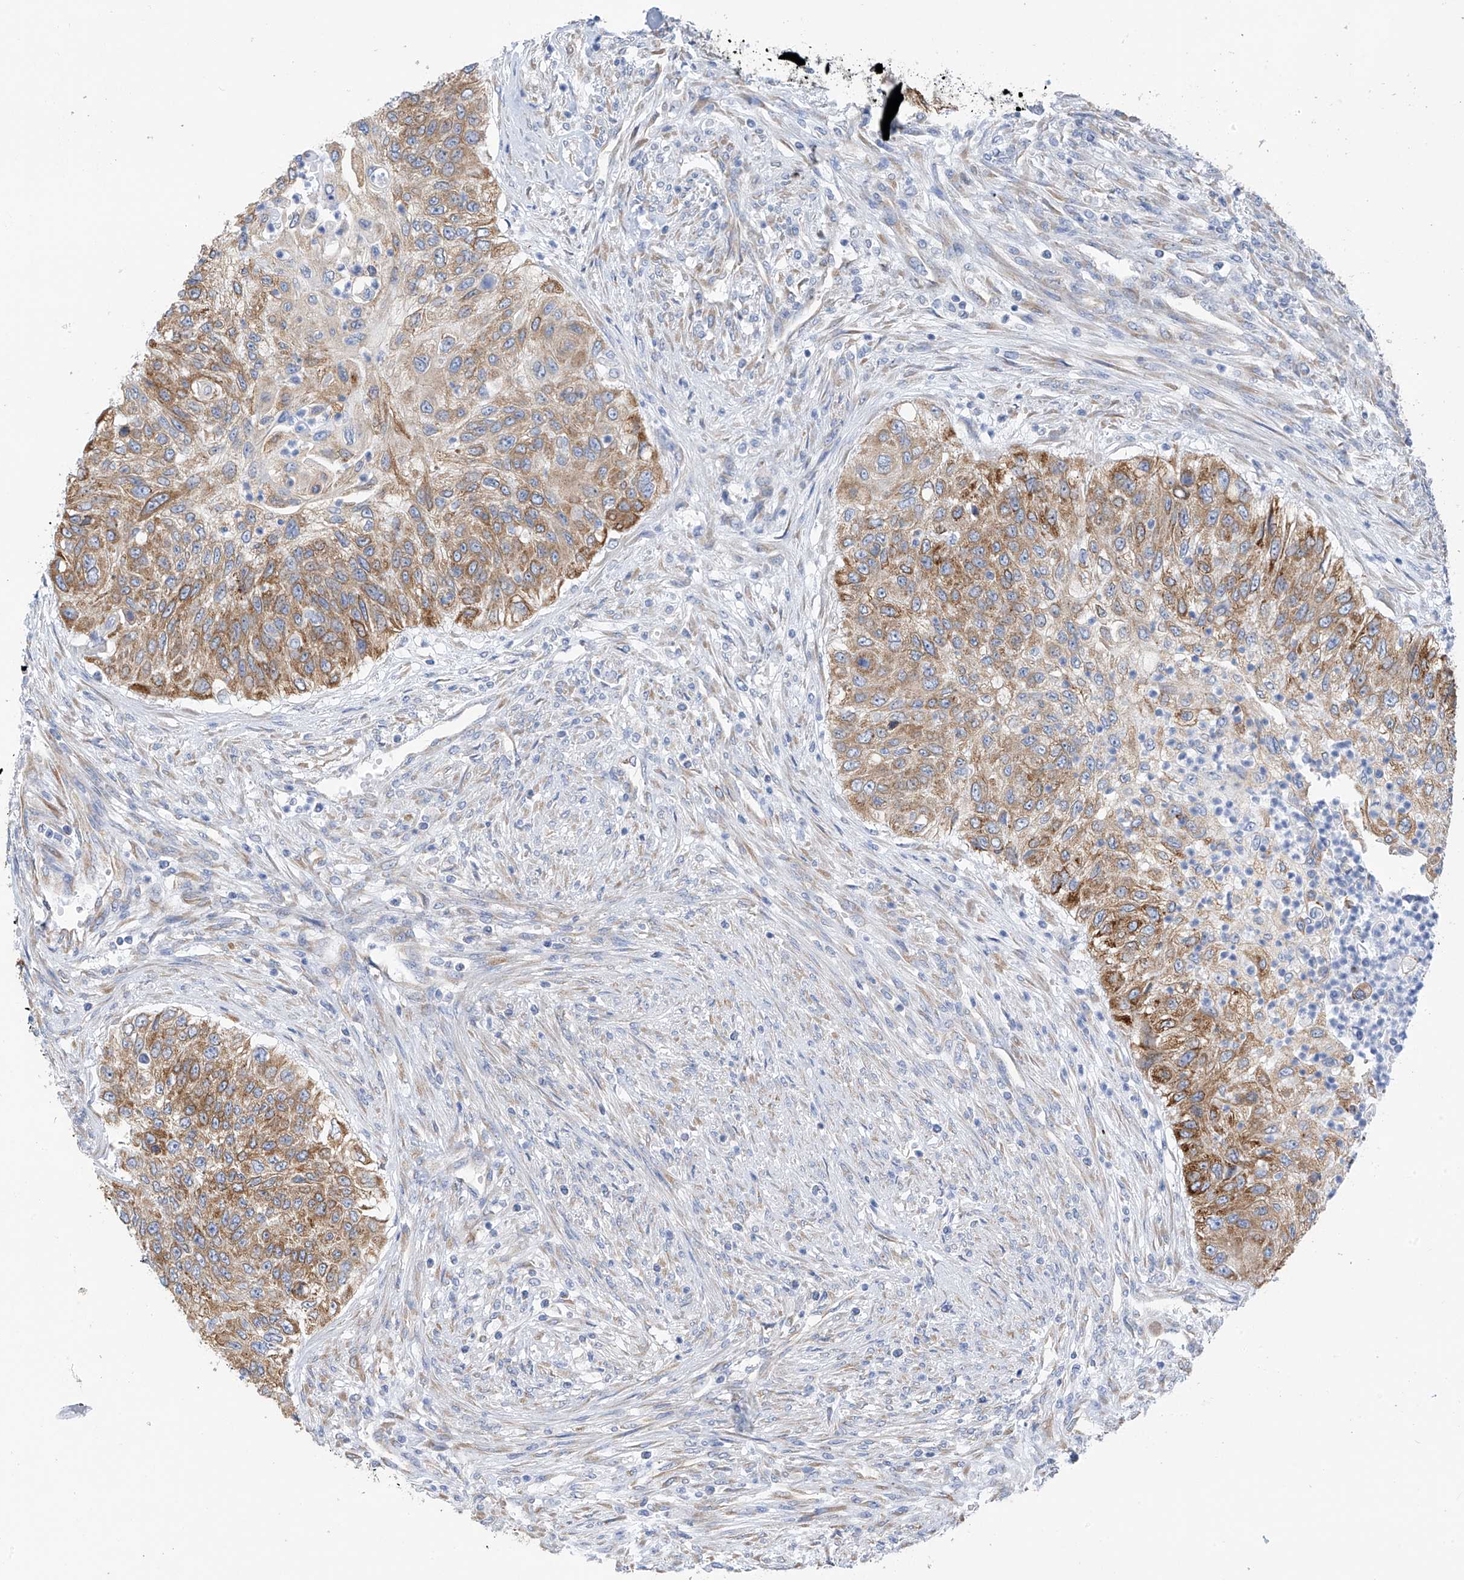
{"staining": {"intensity": "moderate", "quantity": ">75%", "location": "cytoplasmic/membranous"}, "tissue": "urothelial cancer", "cell_type": "Tumor cells", "image_type": "cancer", "snomed": [{"axis": "morphology", "description": "Urothelial carcinoma, High grade"}, {"axis": "topography", "description": "Urinary bladder"}], "caption": "A brown stain labels moderate cytoplasmic/membranous staining of a protein in human urothelial carcinoma (high-grade) tumor cells. Using DAB (3,3'-diaminobenzidine) (brown) and hematoxylin (blue) stains, captured at high magnification using brightfield microscopy.", "gene": "RCN2", "patient": {"sex": "female", "age": 60}}